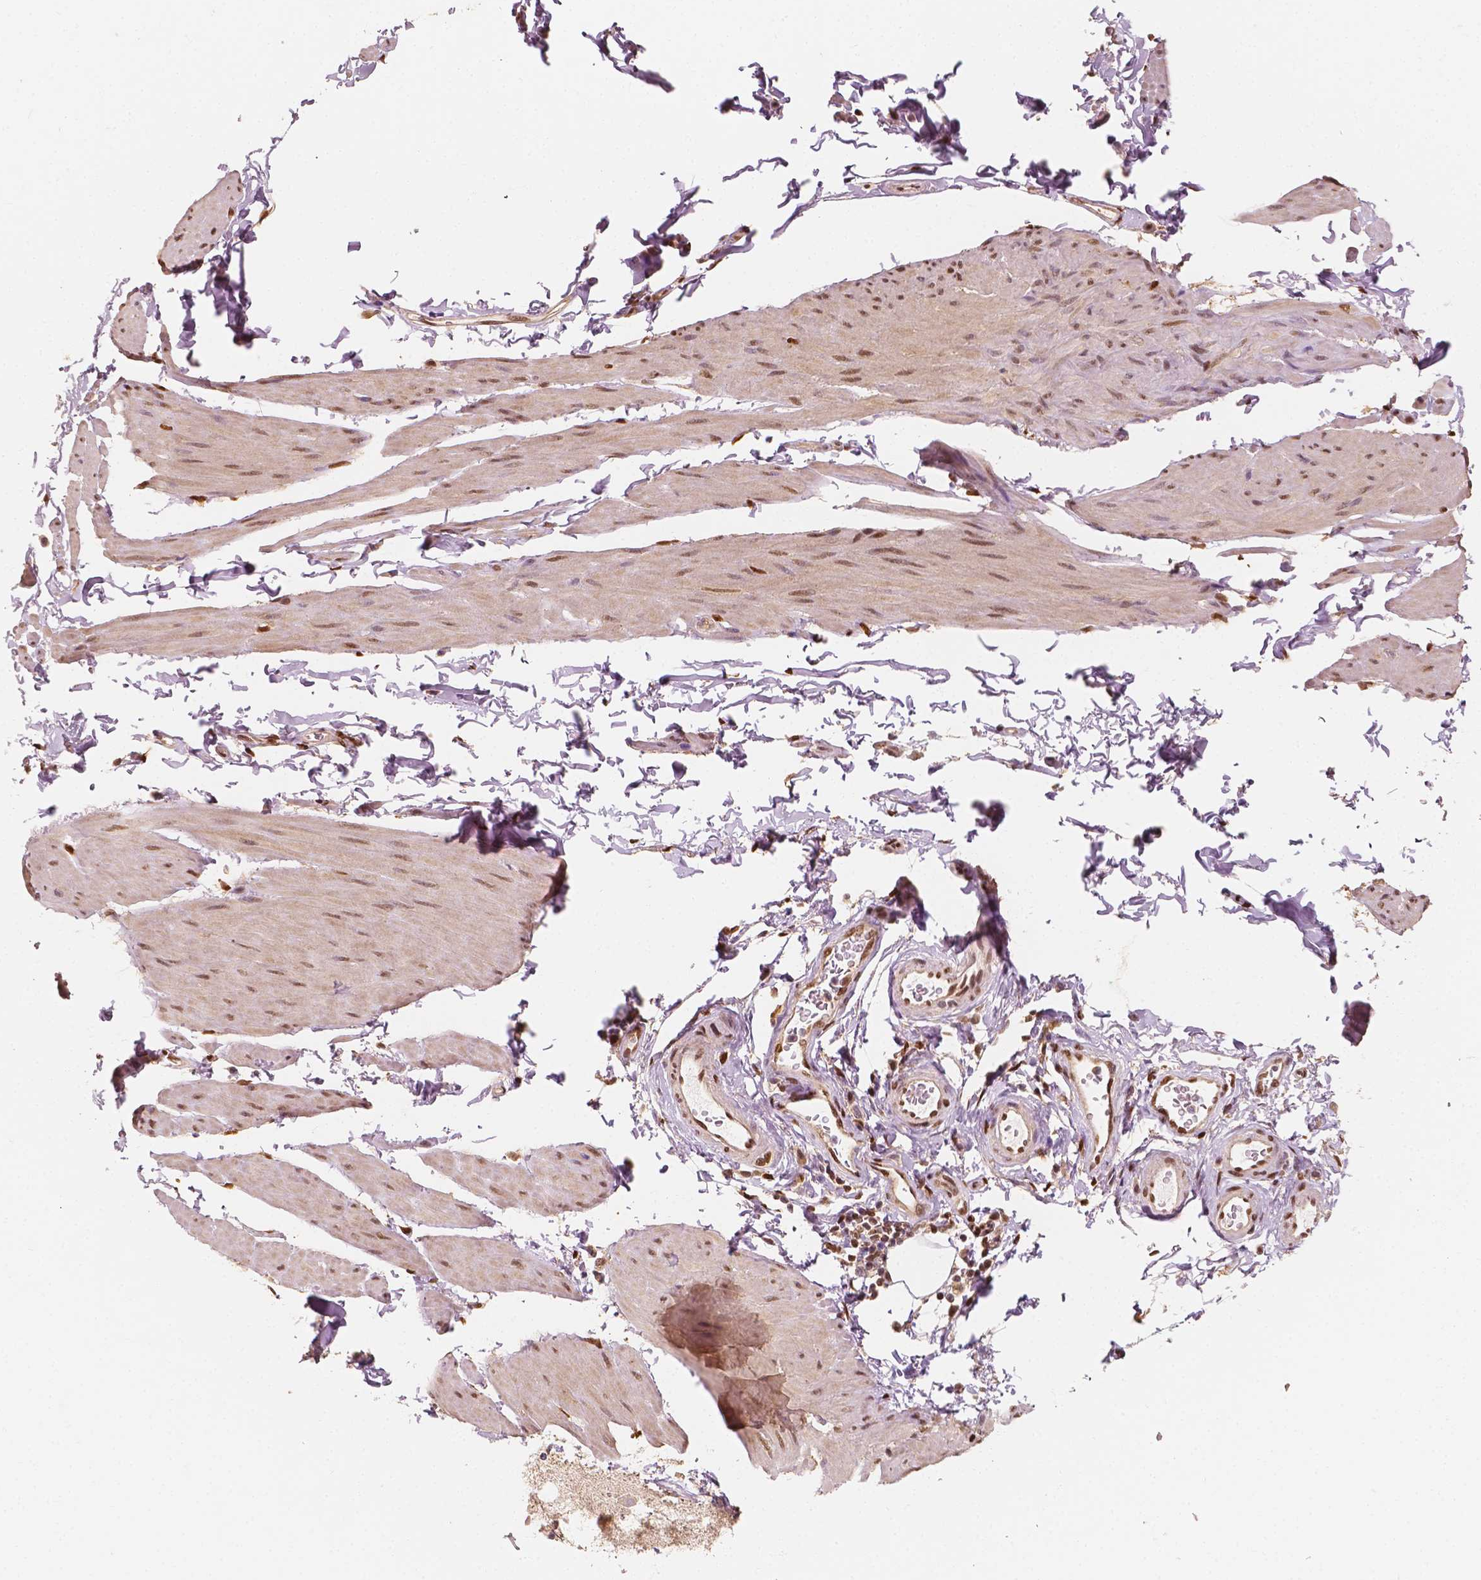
{"staining": {"intensity": "moderate", "quantity": ">75%", "location": "nuclear"}, "tissue": "smooth muscle", "cell_type": "Smooth muscle cells", "image_type": "normal", "snomed": [{"axis": "morphology", "description": "Normal tissue, NOS"}, {"axis": "topography", "description": "Adipose tissue"}, {"axis": "topography", "description": "Smooth muscle"}, {"axis": "topography", "description": "Peripheral nerve tissue"}], "caption": "Benign smooth muscle shows moderate nuclear staining in approximately >75% of smooth muscle cells, visualized by immunohistochemistry. The staining is performed using DAB brown chromogen to label protein expression. The nuclei are counter-stained blue using hematoxylin.", "gene": "TBC1D17", "patient": {"sex": "male", "age": 83}}